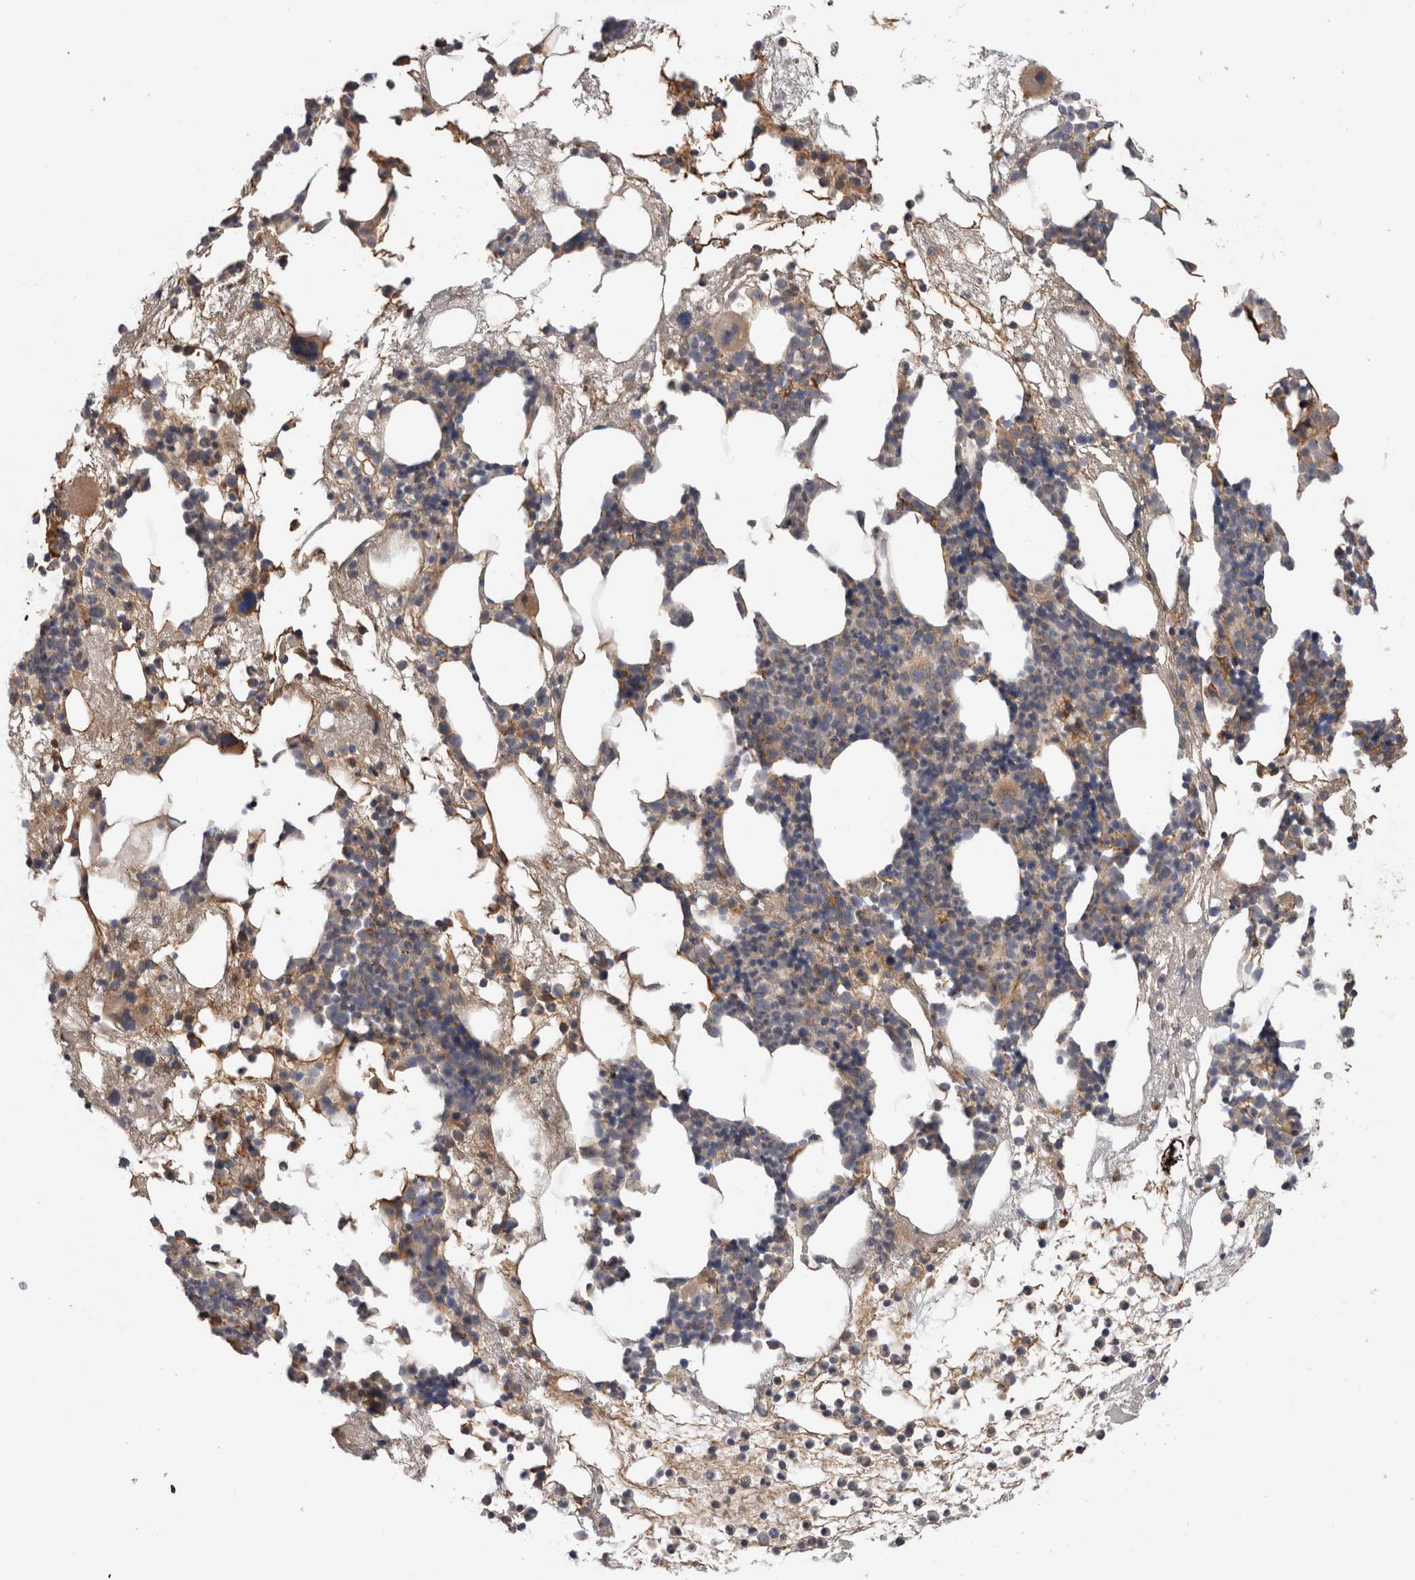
{"staining": {"intensity": "moderate", "quantity": "25%-75%", "location": "cytoplasmic/membranous"}, "tissue": "bone marrow", "cell_type": "Hematopoietic cells", "image_type": "normal", "snomed": [{"axis": "morphology", "description": "Normal tissue, NOS"}, {"axis": "morphology", "description": "Inflammation, NOS"}, {"axis": "topography", "description": "Bone marrow"}], "caption": "IHC photomicrograph of unremarkable bone marrow: bone marrow stained using immunohistochemistry reveals medium levels of moderate protein expression localized specifically in the cytoplasmic/membranous of hematopoietic cells, appearing as a cytoplasmic/membranous brown color.", "gene": "TBCE", "patient": {"sex": "female", "age": 81}}